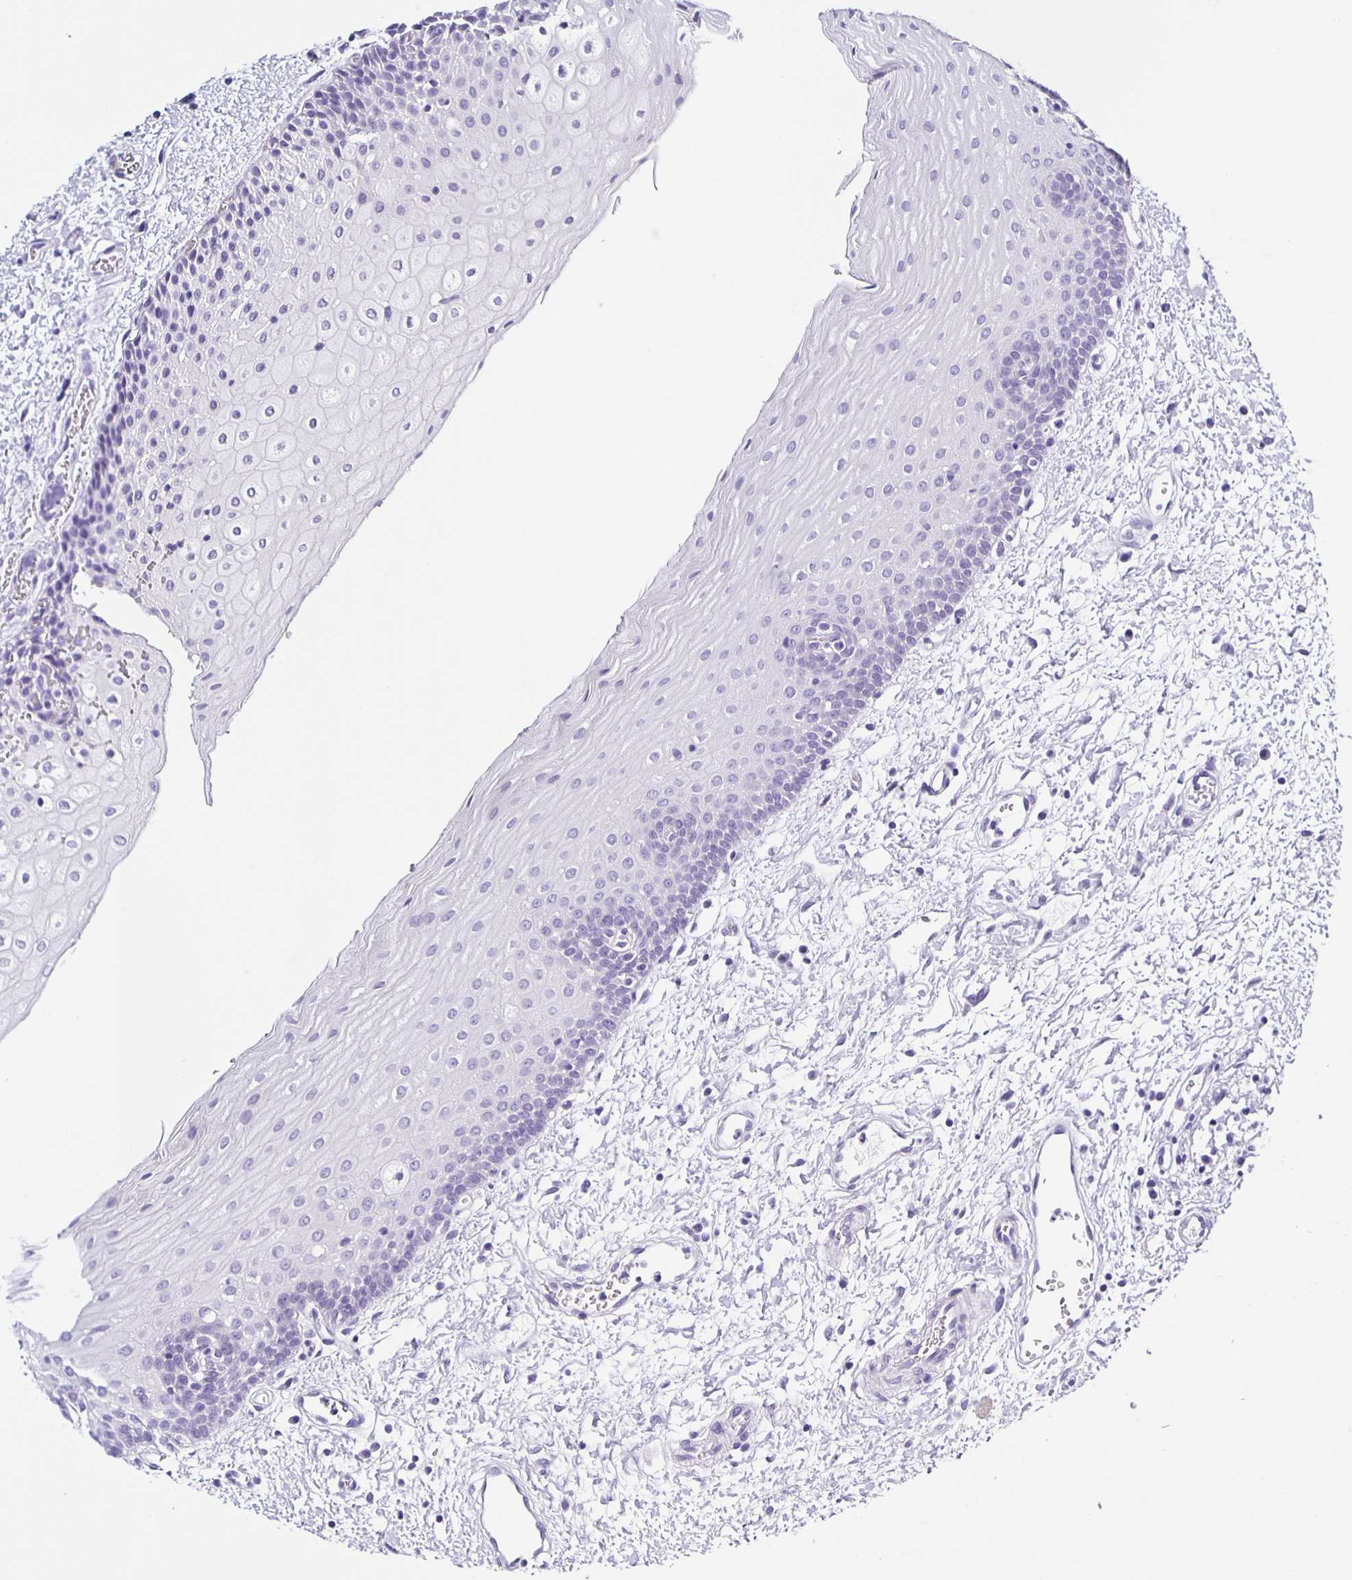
{"staining": {"intensity": "negative", "quantity": "none", "location": "none"}, "tissue": "oral mucosa", "cell_type": "Squamous epithelial cells", "image_type": "normal", "snomed": [{"axis": "morphology", "description": "Normal tissue, NOS"}, {"axis": "topography", "description": "Oral tissue"}], "caption": "There is no significant expression in squamous epithelial cells of oral mucosa.", "gene": "AQP6", "patient": {"sex": "female", "age": 43}}